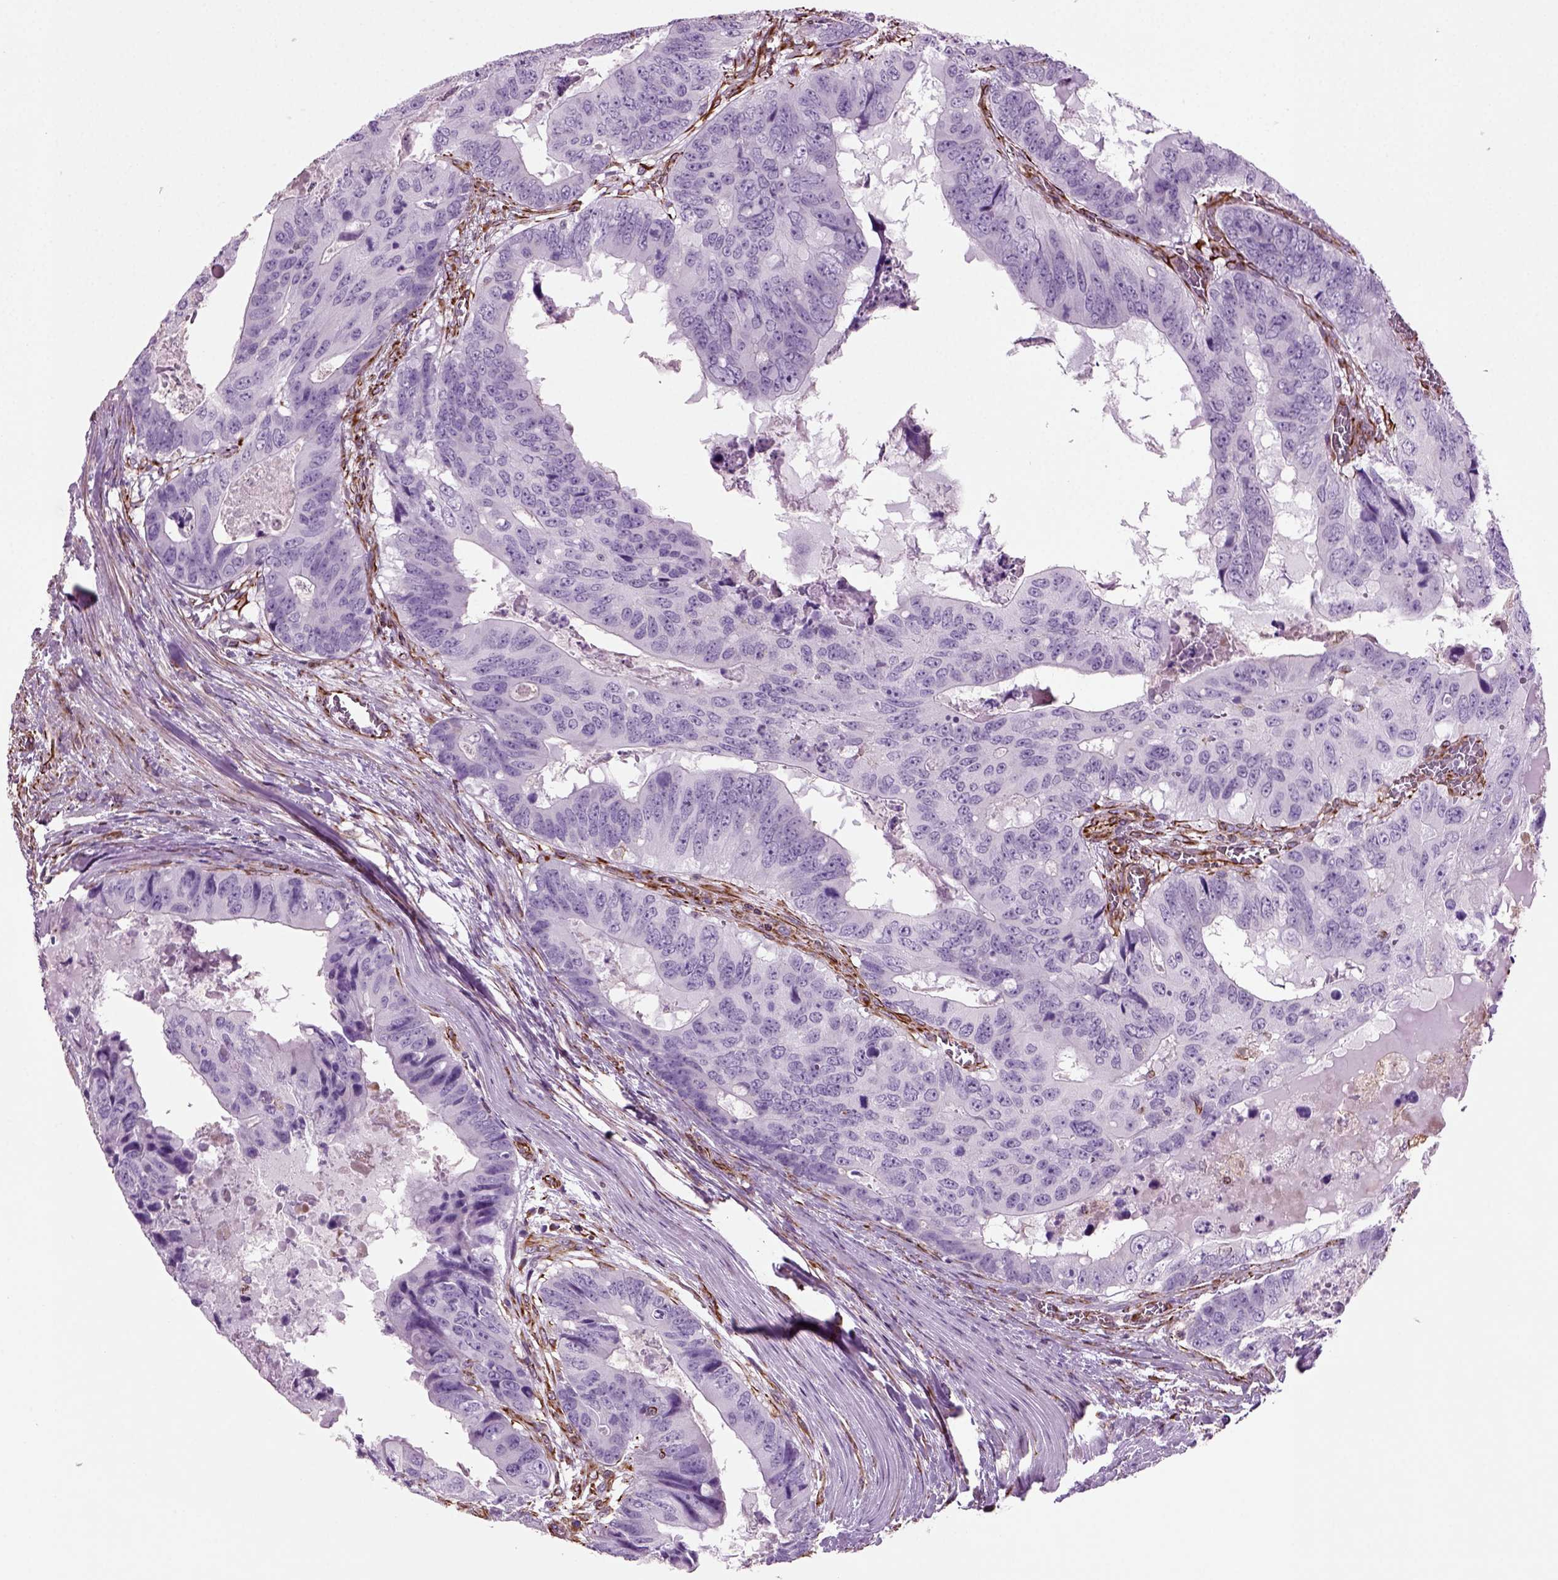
{"staining": {"intensity": "negative", "quantity": "none", "location": "none"}, "tissue": "colorectal cancer", "cell_type": "Tumor cells", "image_type": "cancer", "snomed": [{"axis": "morphology", "description": "Adenocarcinoma, NOS"}, {"axis": "topography", "description": "Colon"}], "caption": "Tumor cells are negative for brown protein staining in adenocarcinoma (colorectal).", "gene": "ACER3", "patient": {"sex": "male", "age": 79}}